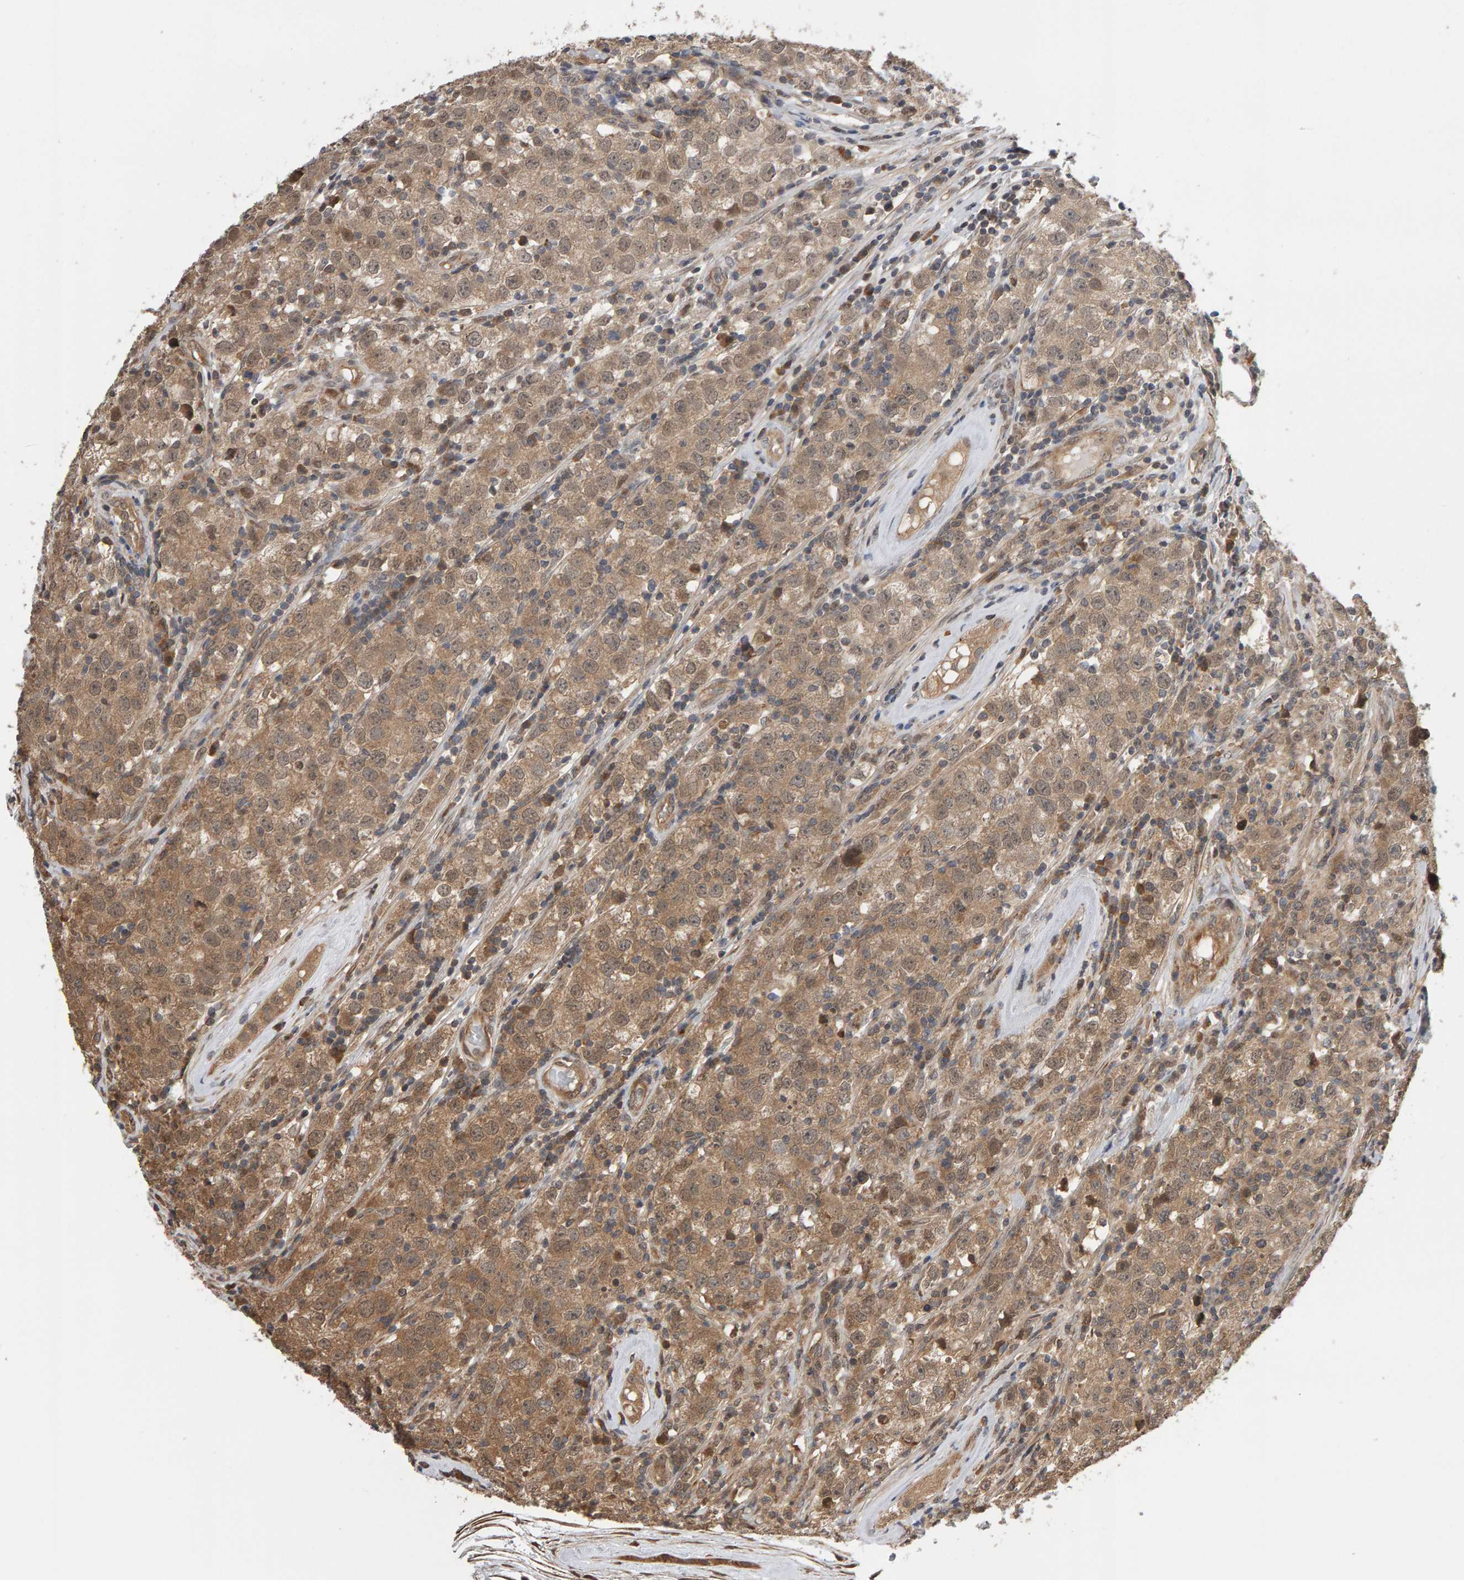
{"staining": {"intensity": "weak", "quantity": ">75%", "location": "cytoplasmic/membranous,nuclear"}, "tissue": "testis cancer", "cell_type": "Tumor cells", "image_type": "cancer", "snomed": [{"axis": "morphology", "description": "Seminoma, NOS"}, {"axis": "morphology", "description": "Carcinoma, Embryonal, NOS"}, {"axis": "topography", "description": "Testis"}], "caption": "About >75% of tumor cells in human testis cancer (embryonal carcinoma) display weak cytoplasmic/membranous and nuclear protein expression as visualized by brown immunohistochemical staining.", "gene": "COASY", "patient": {"sex": "male", "age": 28}}